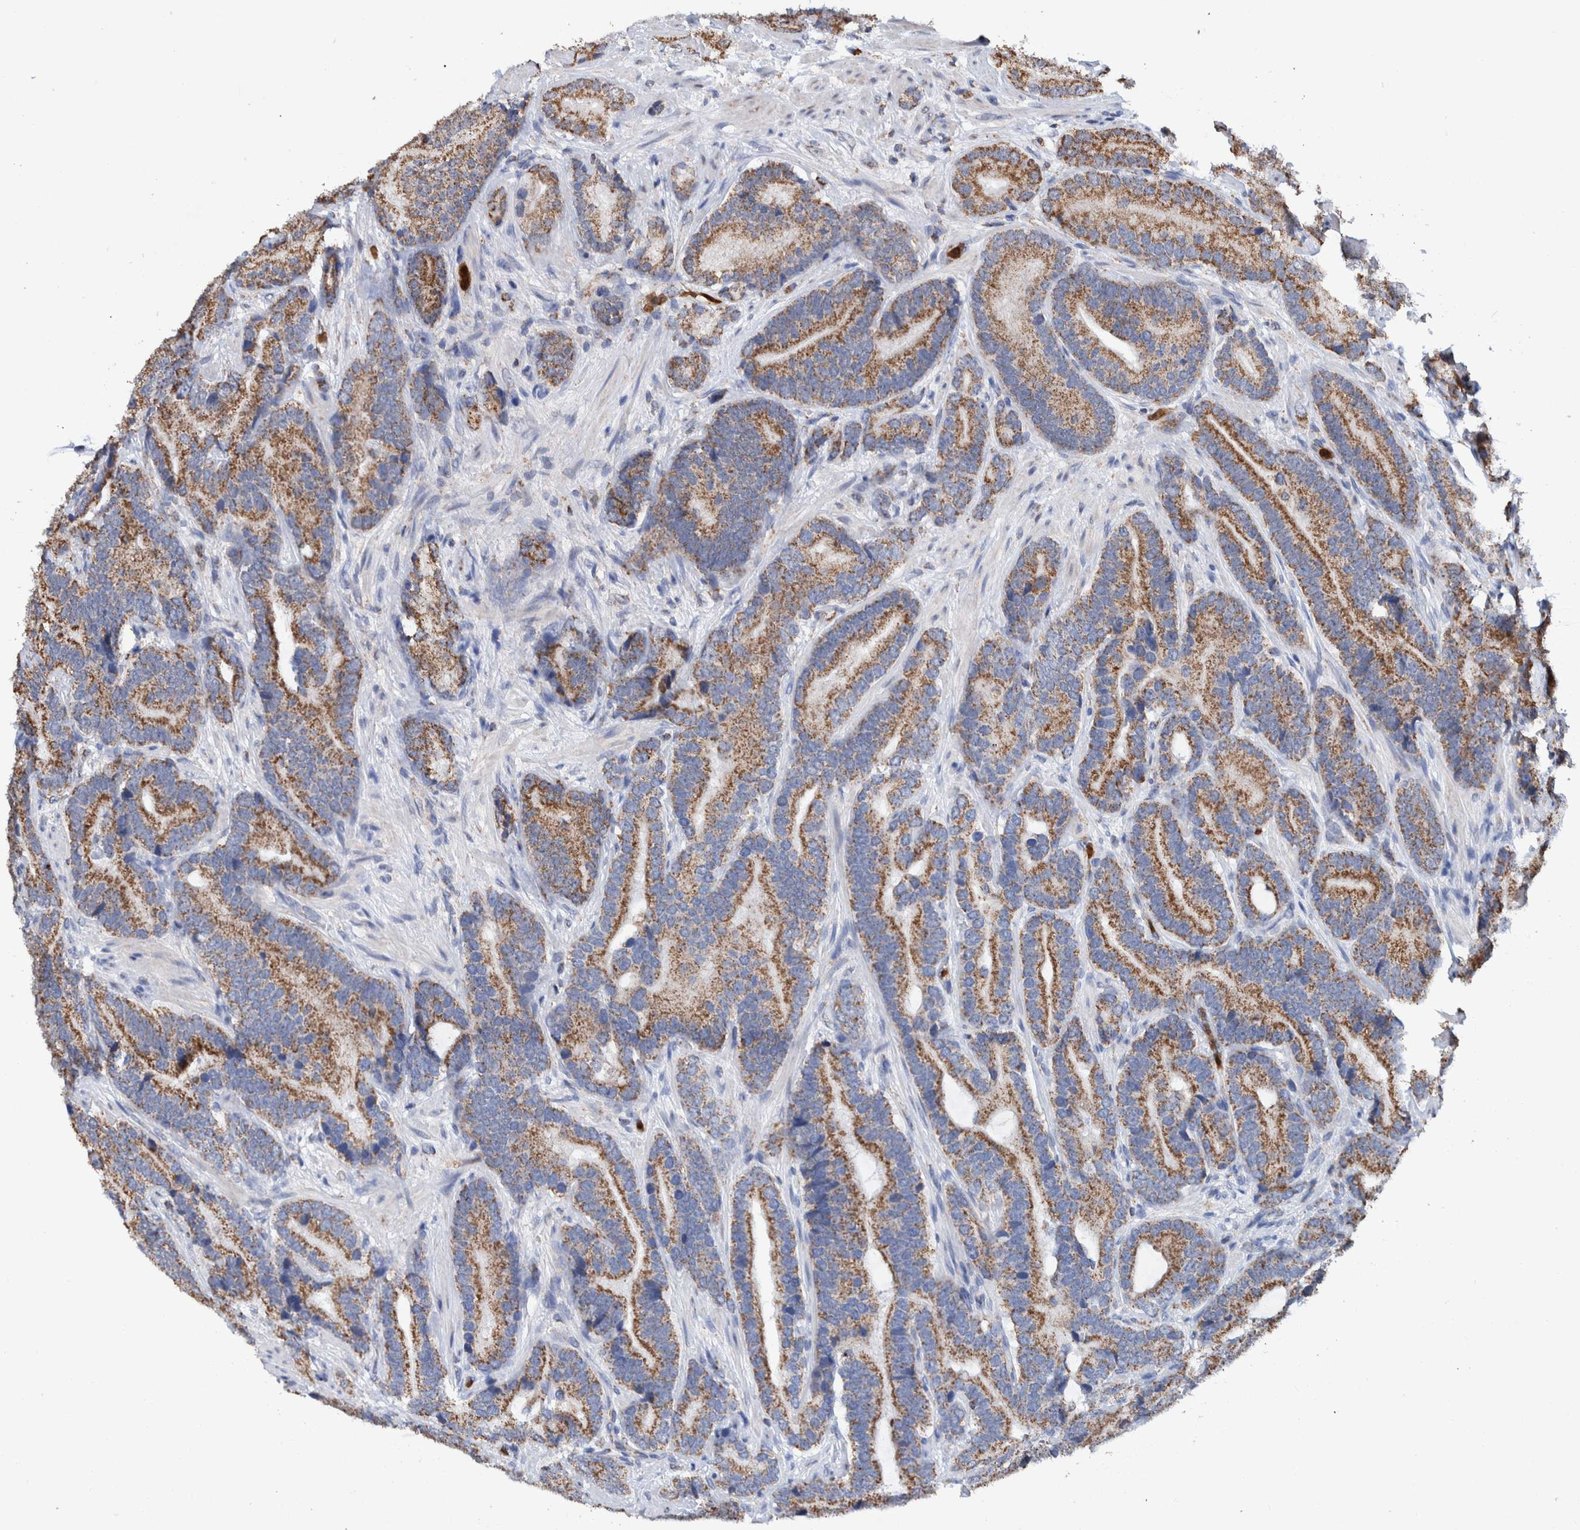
{"staining": {"intensity": "moderate", "quantity": ">75%", "location": "cytoplasmic/membranous"}, "tissue": "prostate cancer", "cell_type": "Tumor cells", "image_type": "cancer", "snomed": [{"axis": "morphology", "description": "Adenocarcinoma, High grade"}, {"axis": "topography", "description": "Prostate"}], "caption": "A micrograph of adenocarcinoma (high-grade) (prostate) stained for a protein shows moderate cytoplasmic/membranous brown staining in tumor cells.", "gene": "DECR1", "patient": {"sex": "male", "age": 55}}